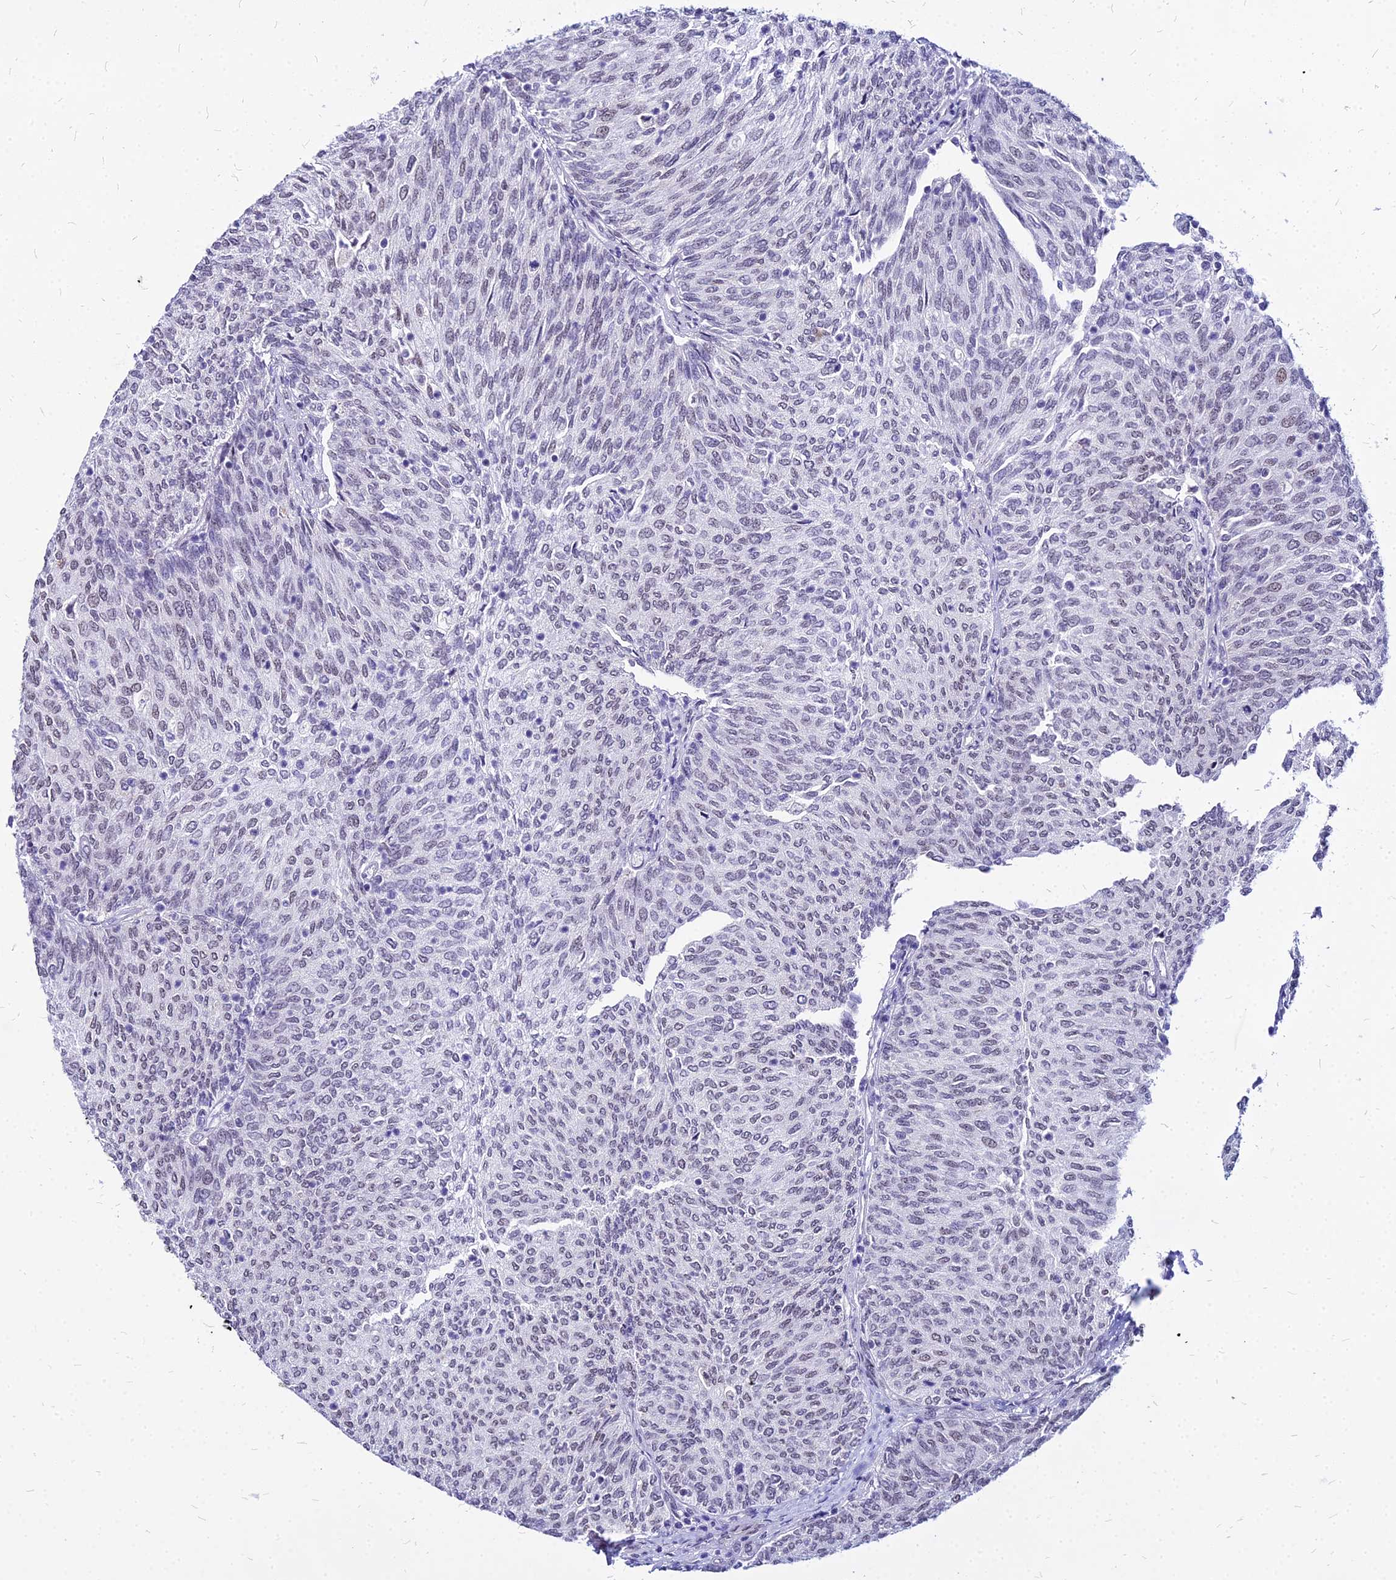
{"staining": {"intensity": "moderate", "quantity": "25%-75%", "location": "nuclear"}, "tissue": "urothelial cancer", "cell_type": "Tumor cells", "image_type": "cancer", "snomed": [{"axis": "morphology", "description": "Urothelial carcinoma, High grade"}, {"axis": "topography", "description": "Urinary bladder"}], "caption": "The immunohistochemical stain labels moderate nuclear expression in tumor cells of urothelial cancer tissue.", "gene": "FDX2", "patient": {"sex": "female", "age": 79}}